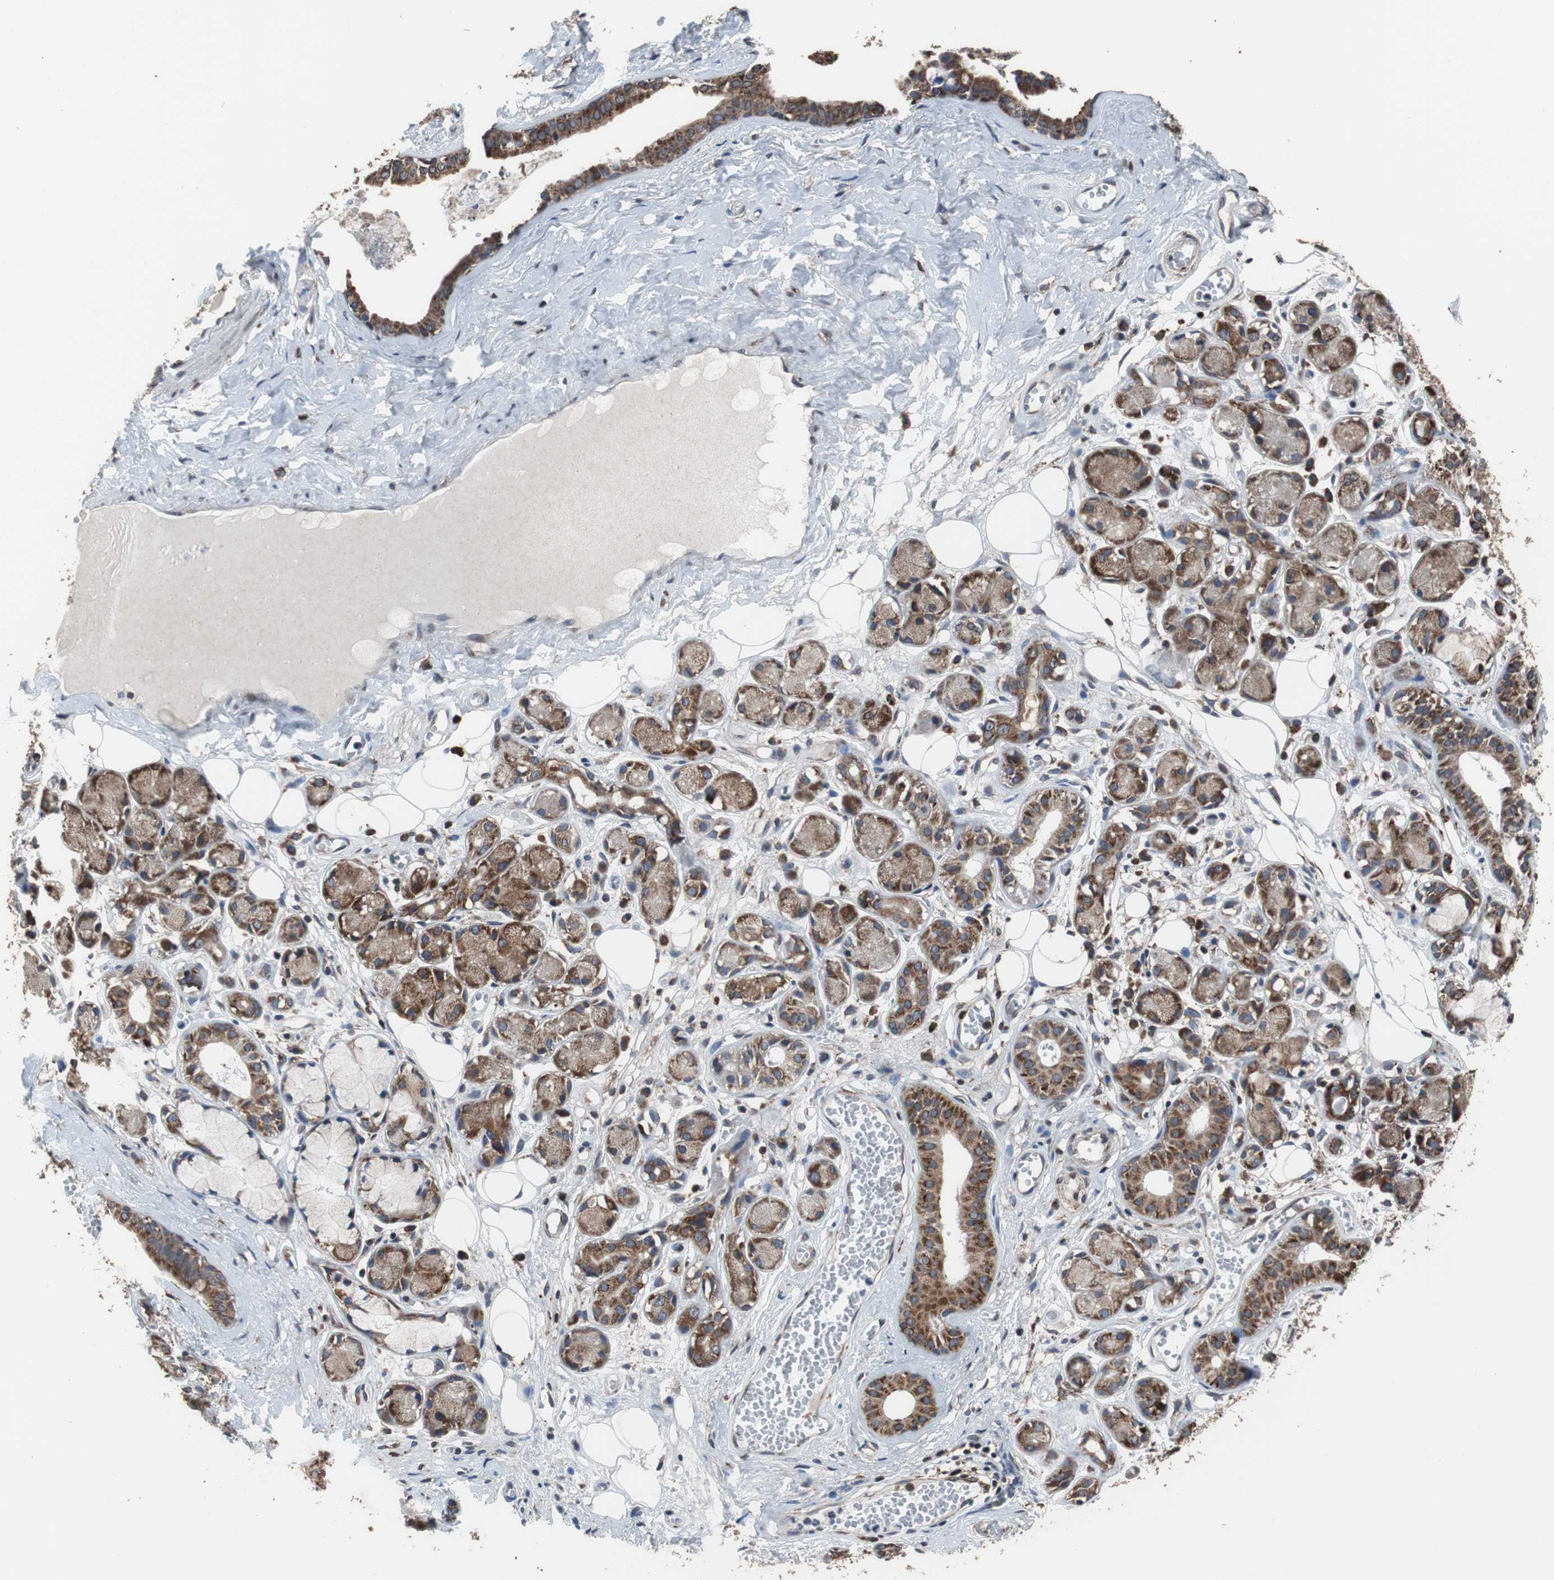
{"staining": {"intensity": "moderate", "quantity": "<25%", "location": "cytoplasmic/membranous"}, "tissue": "adipose tissue", "cell_type": "Adipocytes", "image_type": "normal", "snomed": [{"axis": "morphology", "description": "Normal tissue, NOS"}, {"axis": "morphology", "description": "Inflammation, NOS"}, {"axis": "topography", "description": "Vascular tissue"}, {"axis": "topography", "description": "Salivary gland"}], "caption": "DAB (3,3'-diaminobenzidine) immunohistochemical staining of unremarkable adipose tissue reveals moderate cytoplasmic/membranous protein expression in about <25% of adipocytes.", "gene": "USP10", "patient": {"sex": "female", "age": 75}}